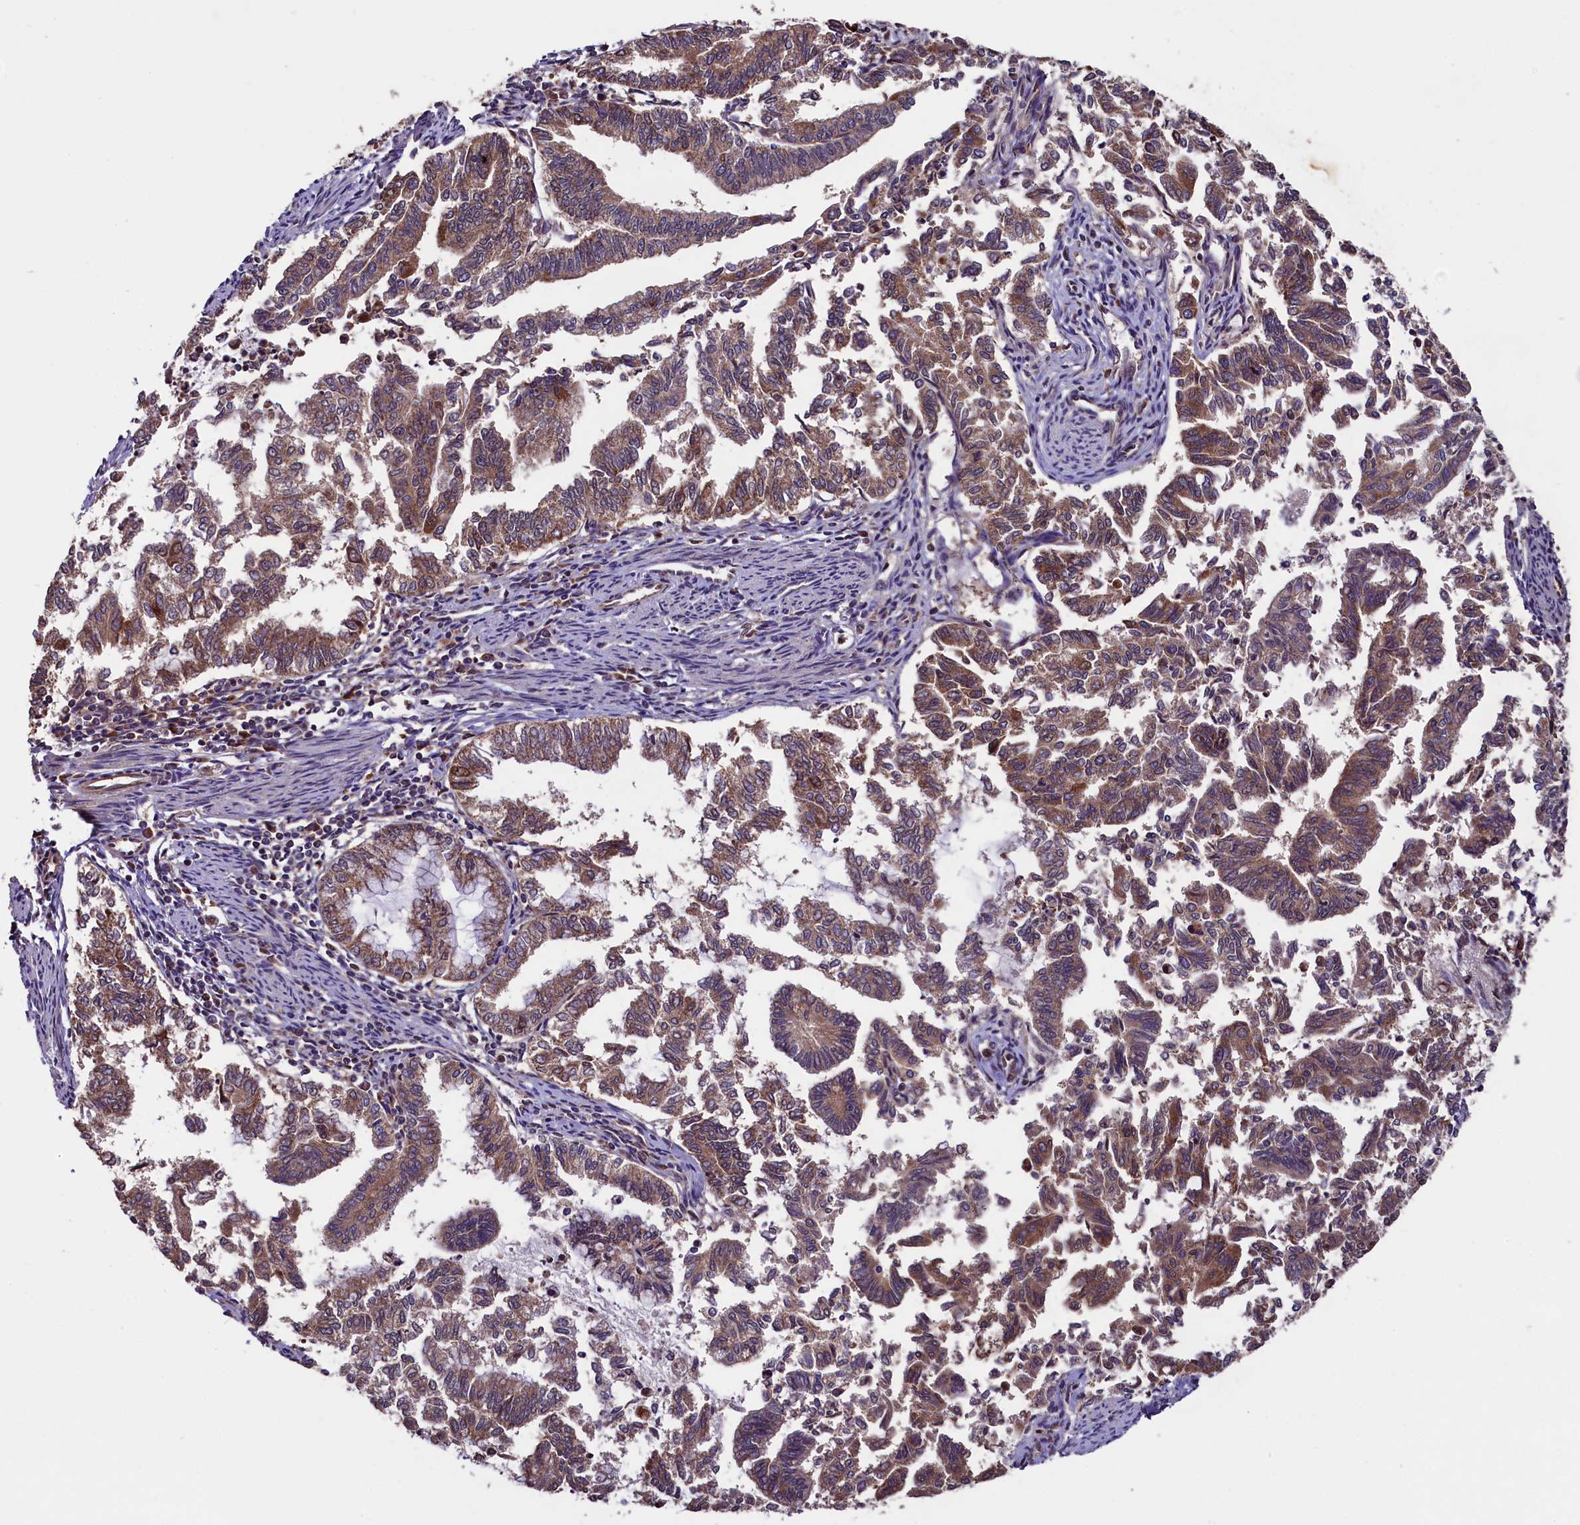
{"staining": {"intensity": "moderate", "quantity": ">75%", "location": "cytoplasmic/membranous"}, "tissue": "endometrial cancer", "cell_type": "Tumor cells", "image_type": "cancer", "snomed": [{"axis": "morphology", "description": "Adenocarcinoma, NOS"}, {"axis": "topography", "description": "Endometrium"}], "caption": "Approximately >75% of tumor cells in endometrial cancer (adenocarcinoma) exhibit moderate cytoplasmic/membranous protein staining as visualized by brown immunohistochemical staining.", "gene": "DOHH", "patient": {"sex": "female", "age": 79}}